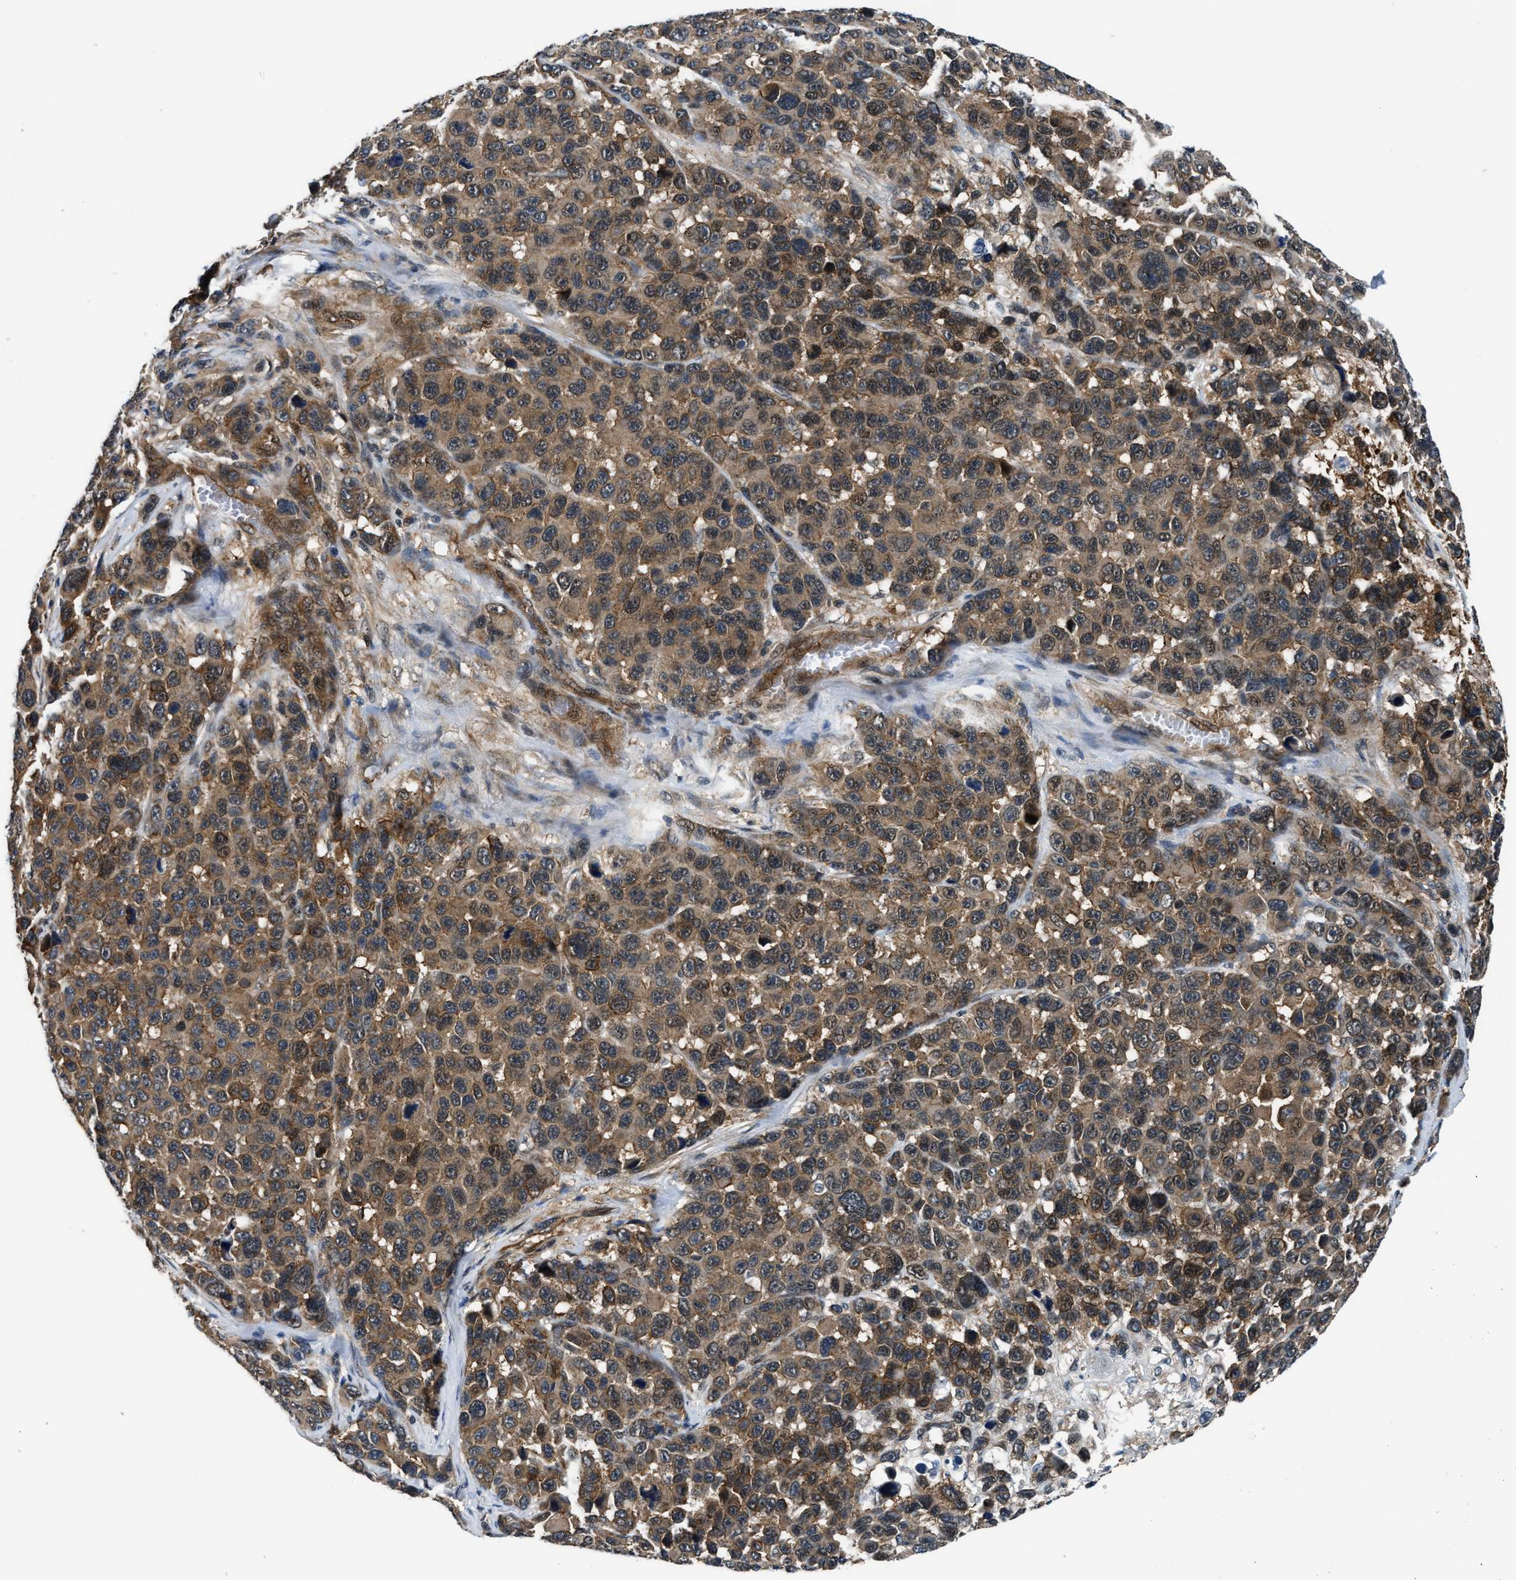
{"staining": {"intensity": "moderate", "quantity": ">75%", "location": "cytoplasmic/membranous"}, "tissue": "melanoma", "cell_type": "Tumor cells", "image_type": "cancer", "snomed": [{"axis": "morphology", "description": "Malignant melanoma, NOS"}, {"axis": "topography", "description": "Skin"}], "caption": "Melanoma stained for a protein (brown) reveals moderate cytoplasmic/membranous positive expression in about >75% of tumor cells.", "gene": "COPS2", "patient": {"sex": "male", "age": 53}}